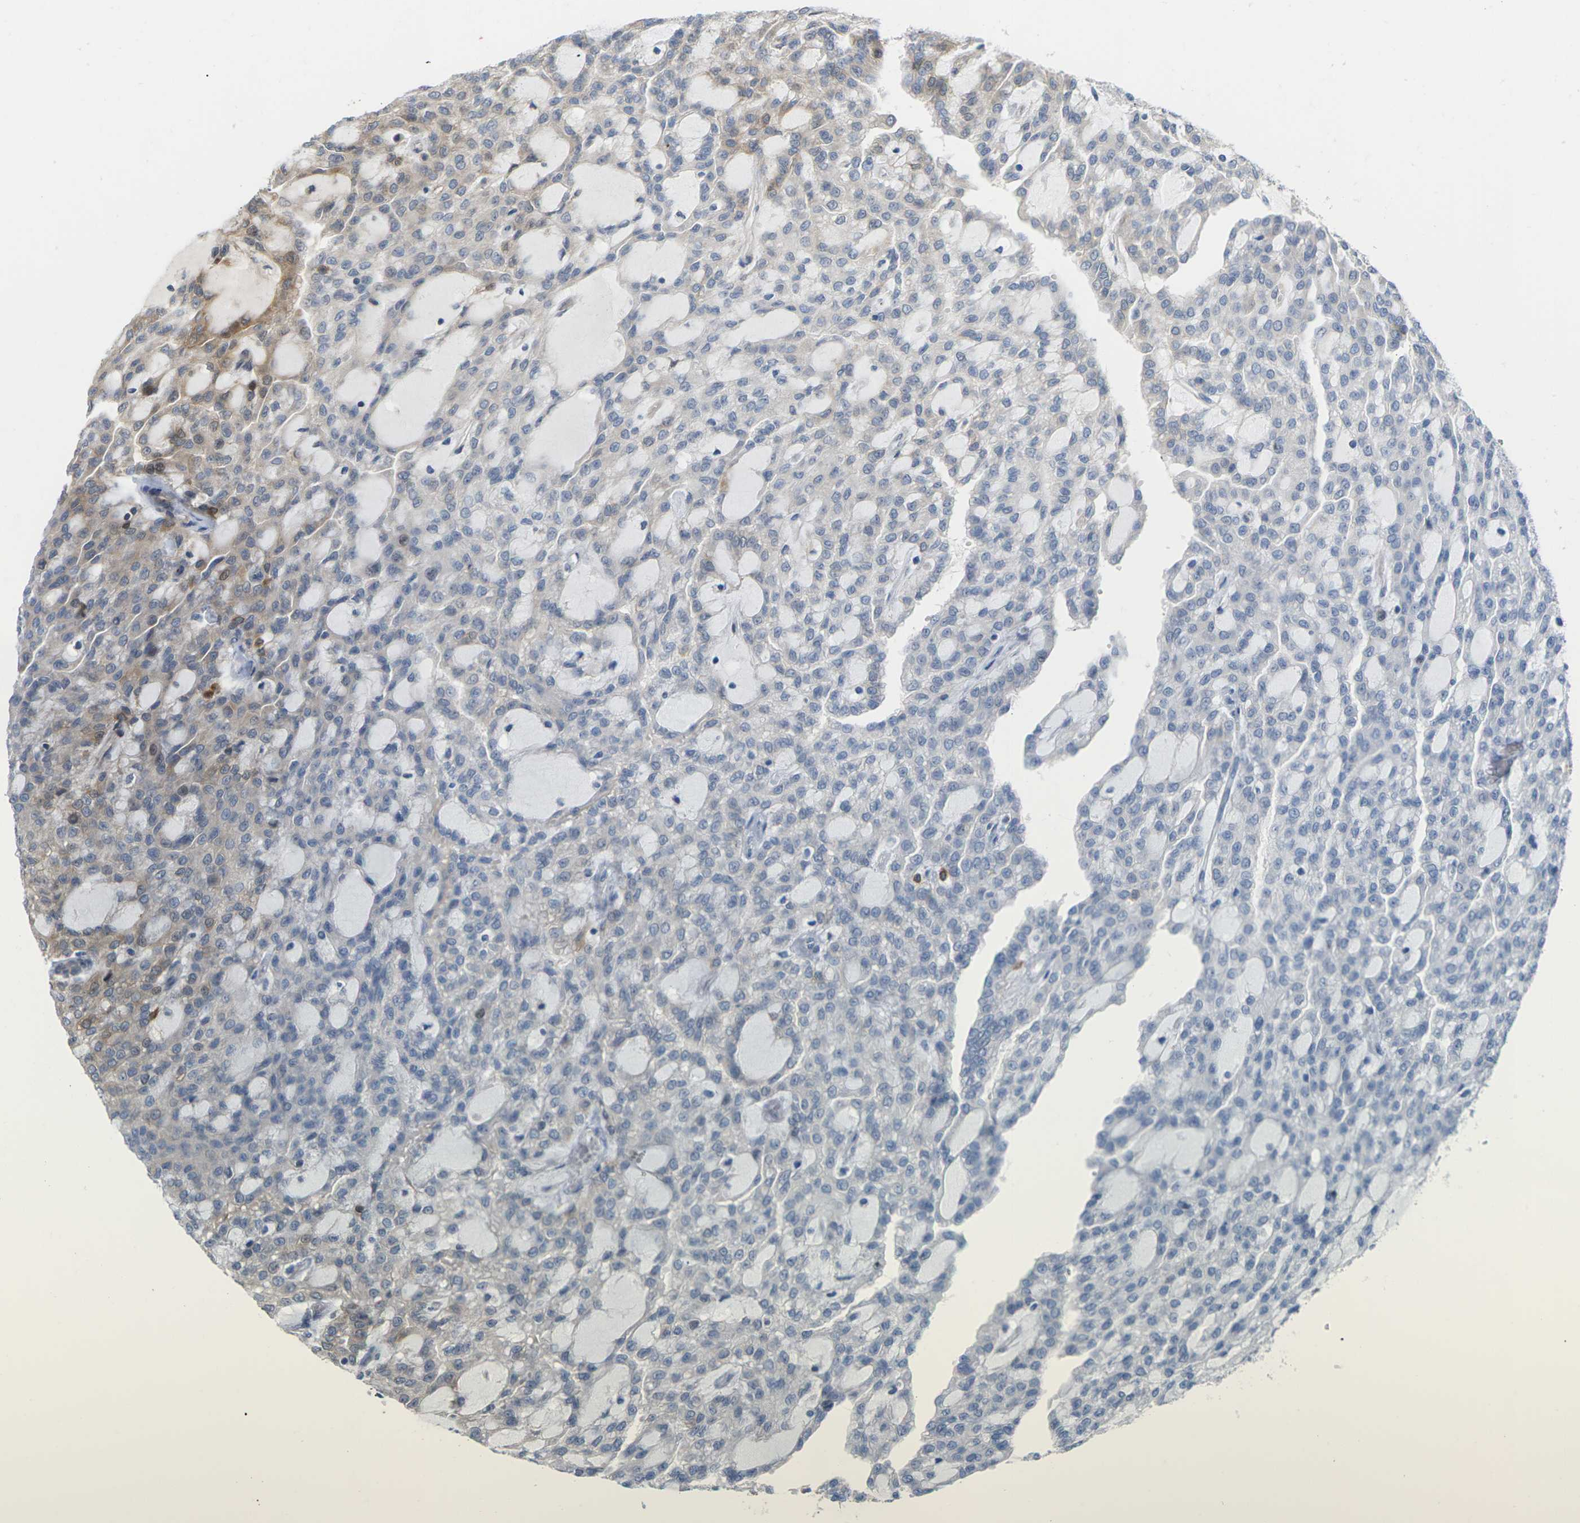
{"staining": {"intensity": "moderate", "quantity": "<25%", "location": "cytoplasmic/membranous"}, "tissue": "renal cancer", "cell_type": "Tumor cells", "image_type": "cancer", "snomed": [{"axis": "morphology", "description": "Adenocarcinoma, NOS"}, {"axis": "topography", "description": "Kidney"}], "caption": "Renal cancer (adenocarcinoma) stained for a protein demonstrates moderate cytoplasmic/membranous positivity in tumor cells.", "gene": "ROBO1", "patient": {"sex": "male", "age": 63}}